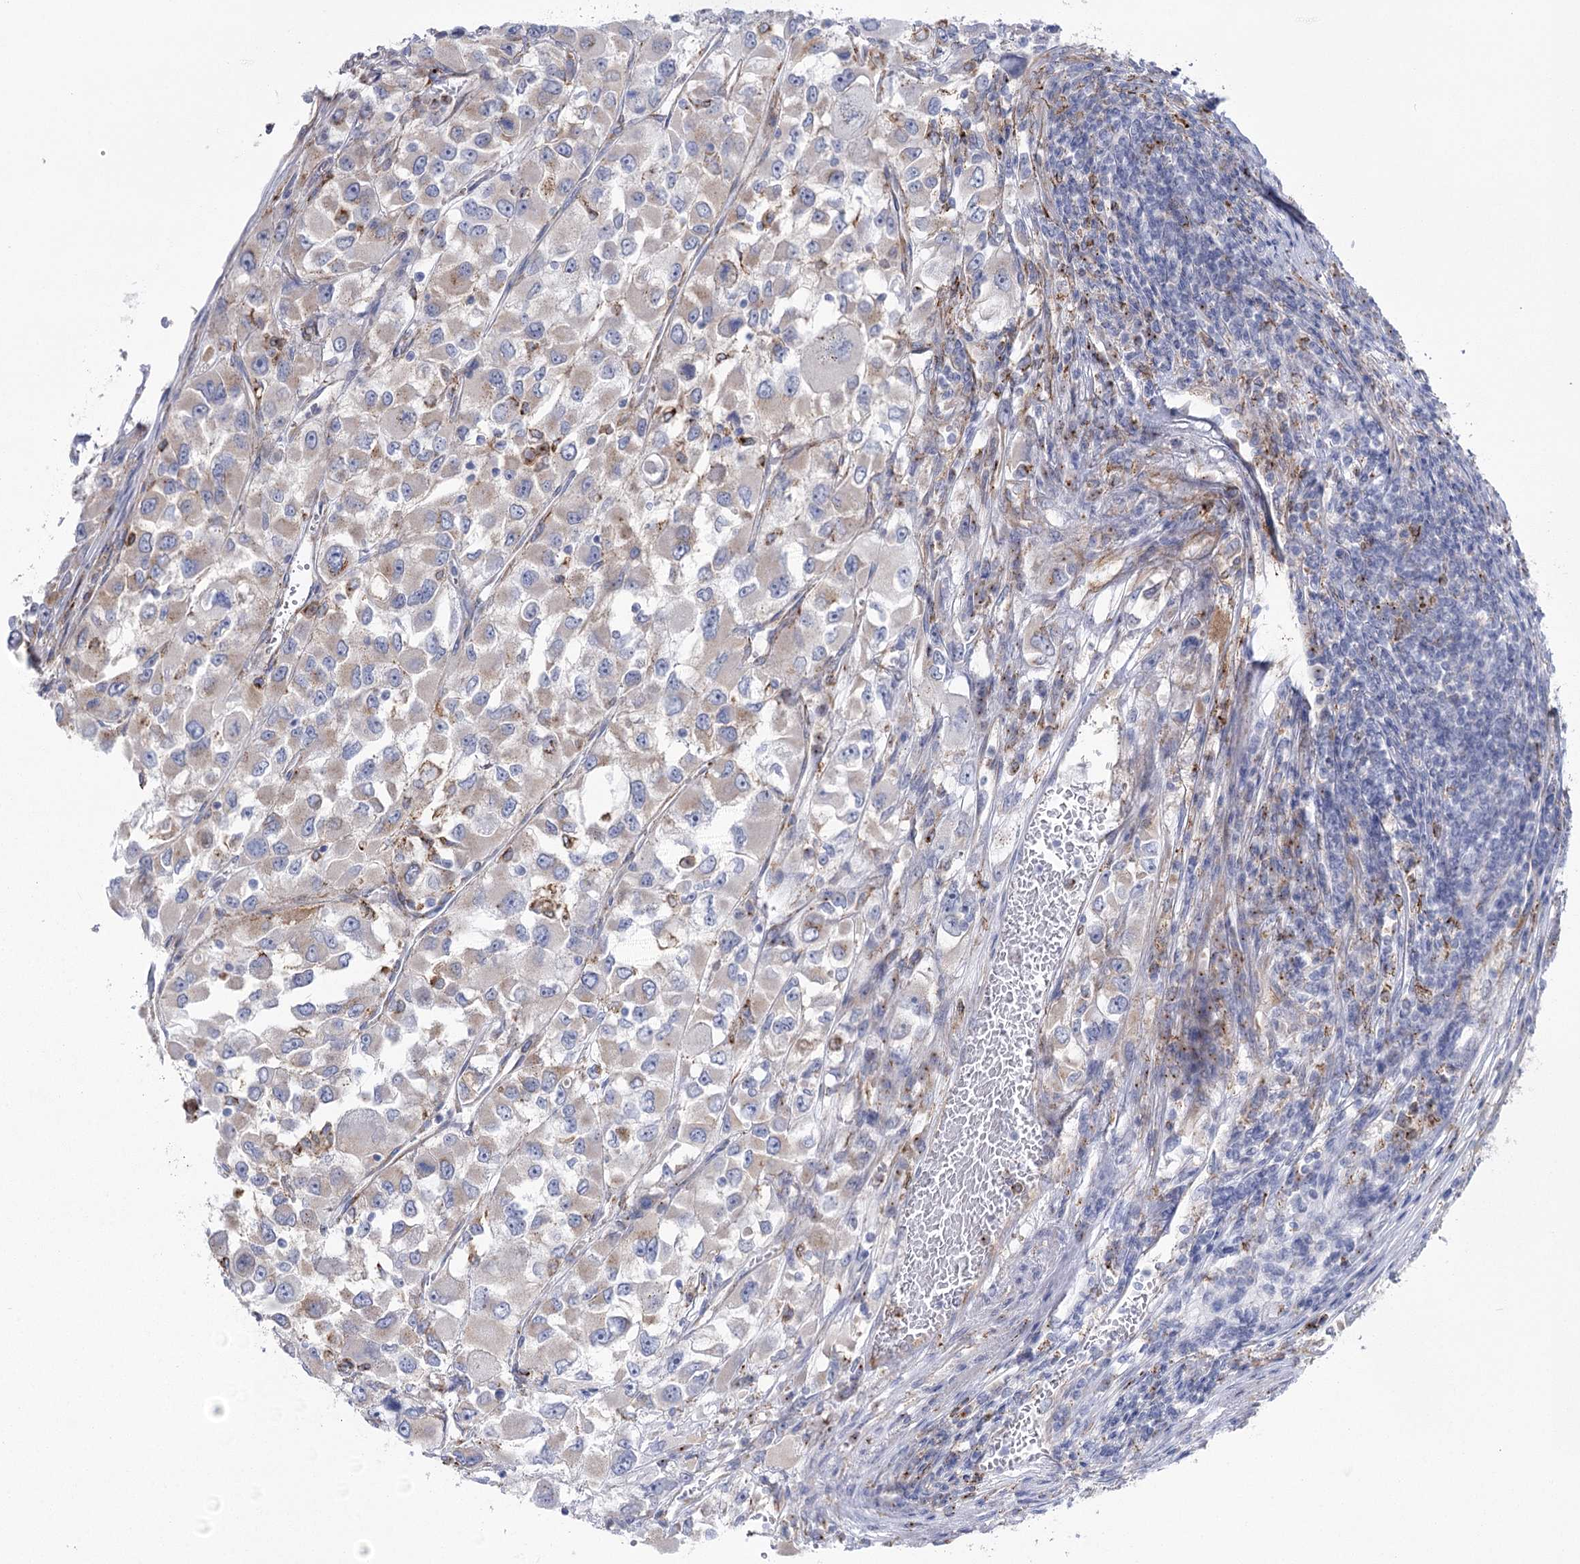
{"staining": {"intensity": "negative", "quantity": "none", "location": "none"}, "tissue": "renal cancer", "cell_type": "Tumor cells", "image_type": "cancer", "snomed": [{"axis": "morphology", "description": "Adenocarcinoma, NOS"}, {"axis": "topography", "description": "Kidney"}], "caption": "An immunohistochemistry micrograph of renal cancer (adenocarcinoma) is shown. There is no staining in tumor cells of renal cancer (adenocarcinoma).", "gene": "CCDC88A", "patient": {"sex": "female", "age": 52}}